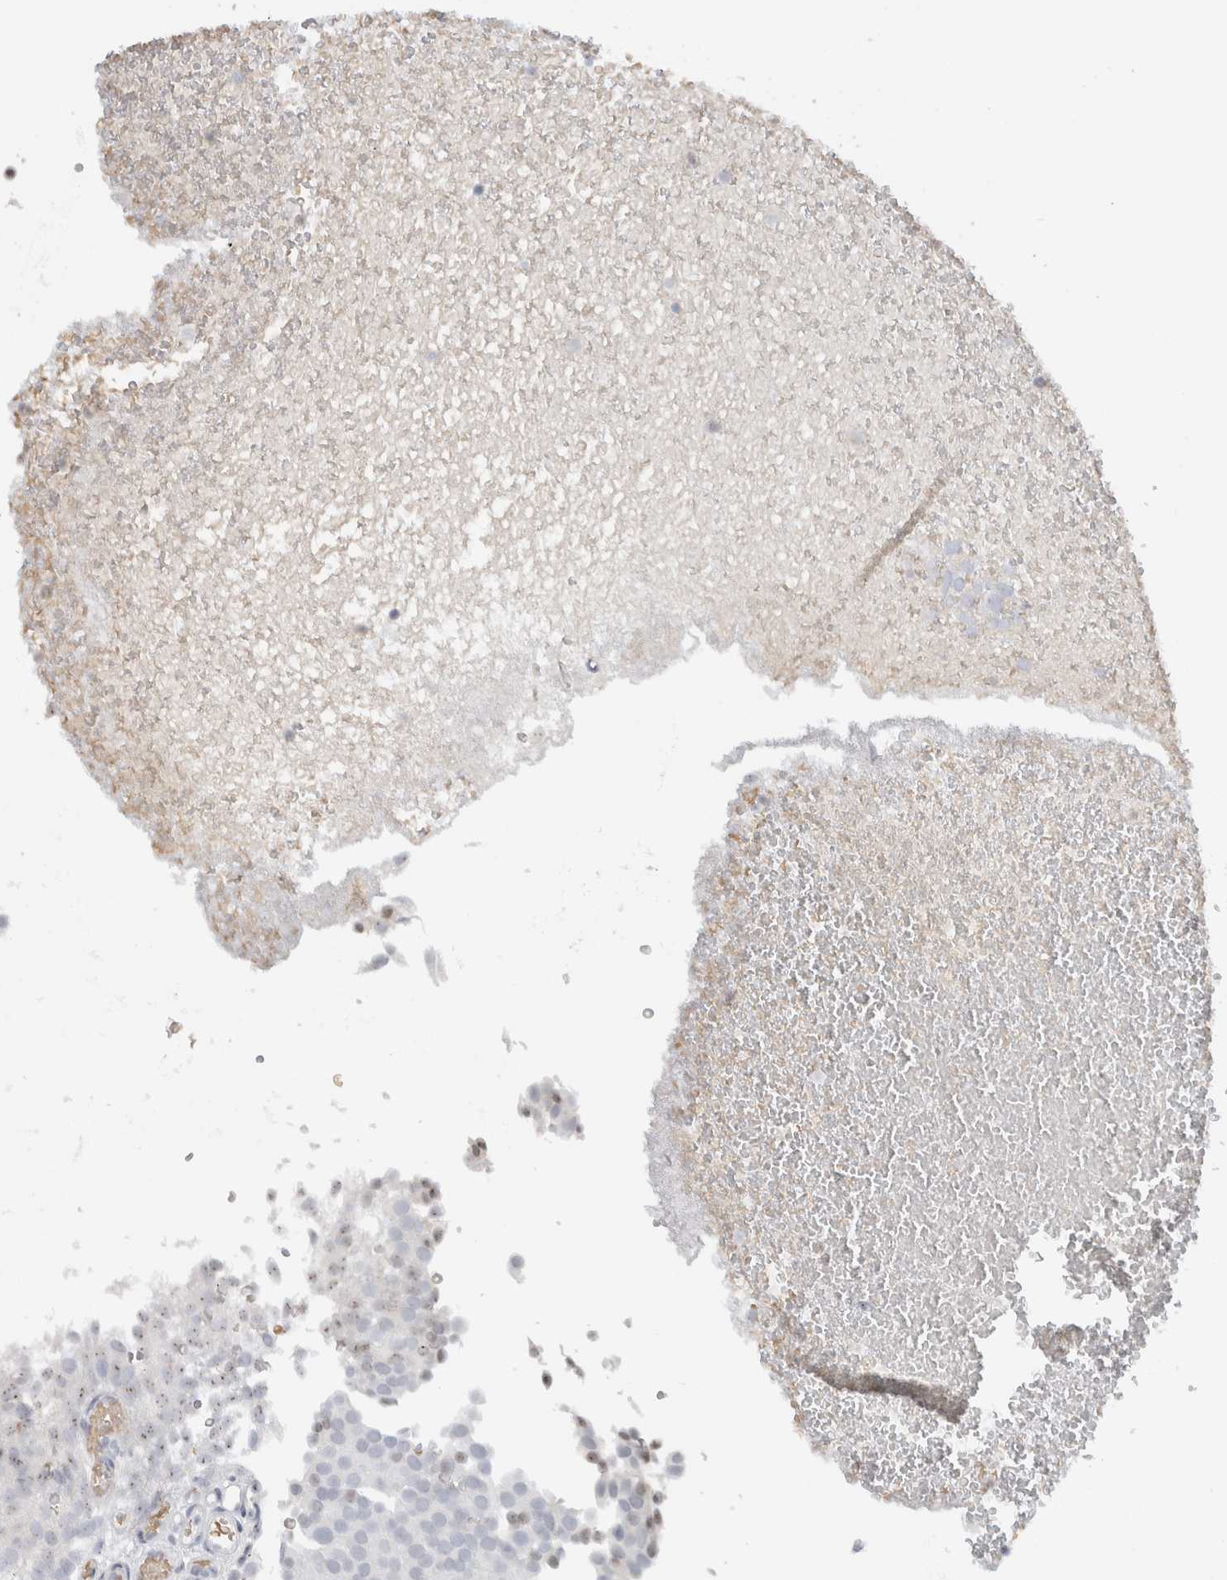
{"staining": {"intensity": "negative", "quantity": "none", "location": "none"}, "tissue": "urothelial cancer", "cell_type": "Tumor cells", "image_type": "cancer", "snomed": [{"axis": "morphology", "description": "Urothelial carcinoma, Low grade"}, {"axis": "topography", "description": "Urinary bladder"}], "caption": "An IHC photomicrograph of low-grade urothelial carcinoma is shown. There is no staining in tumor cells of low-grade urothelial carcinoma.", "gene": "FMR1NB", "patient": {"sex": "male", "age": 78}}